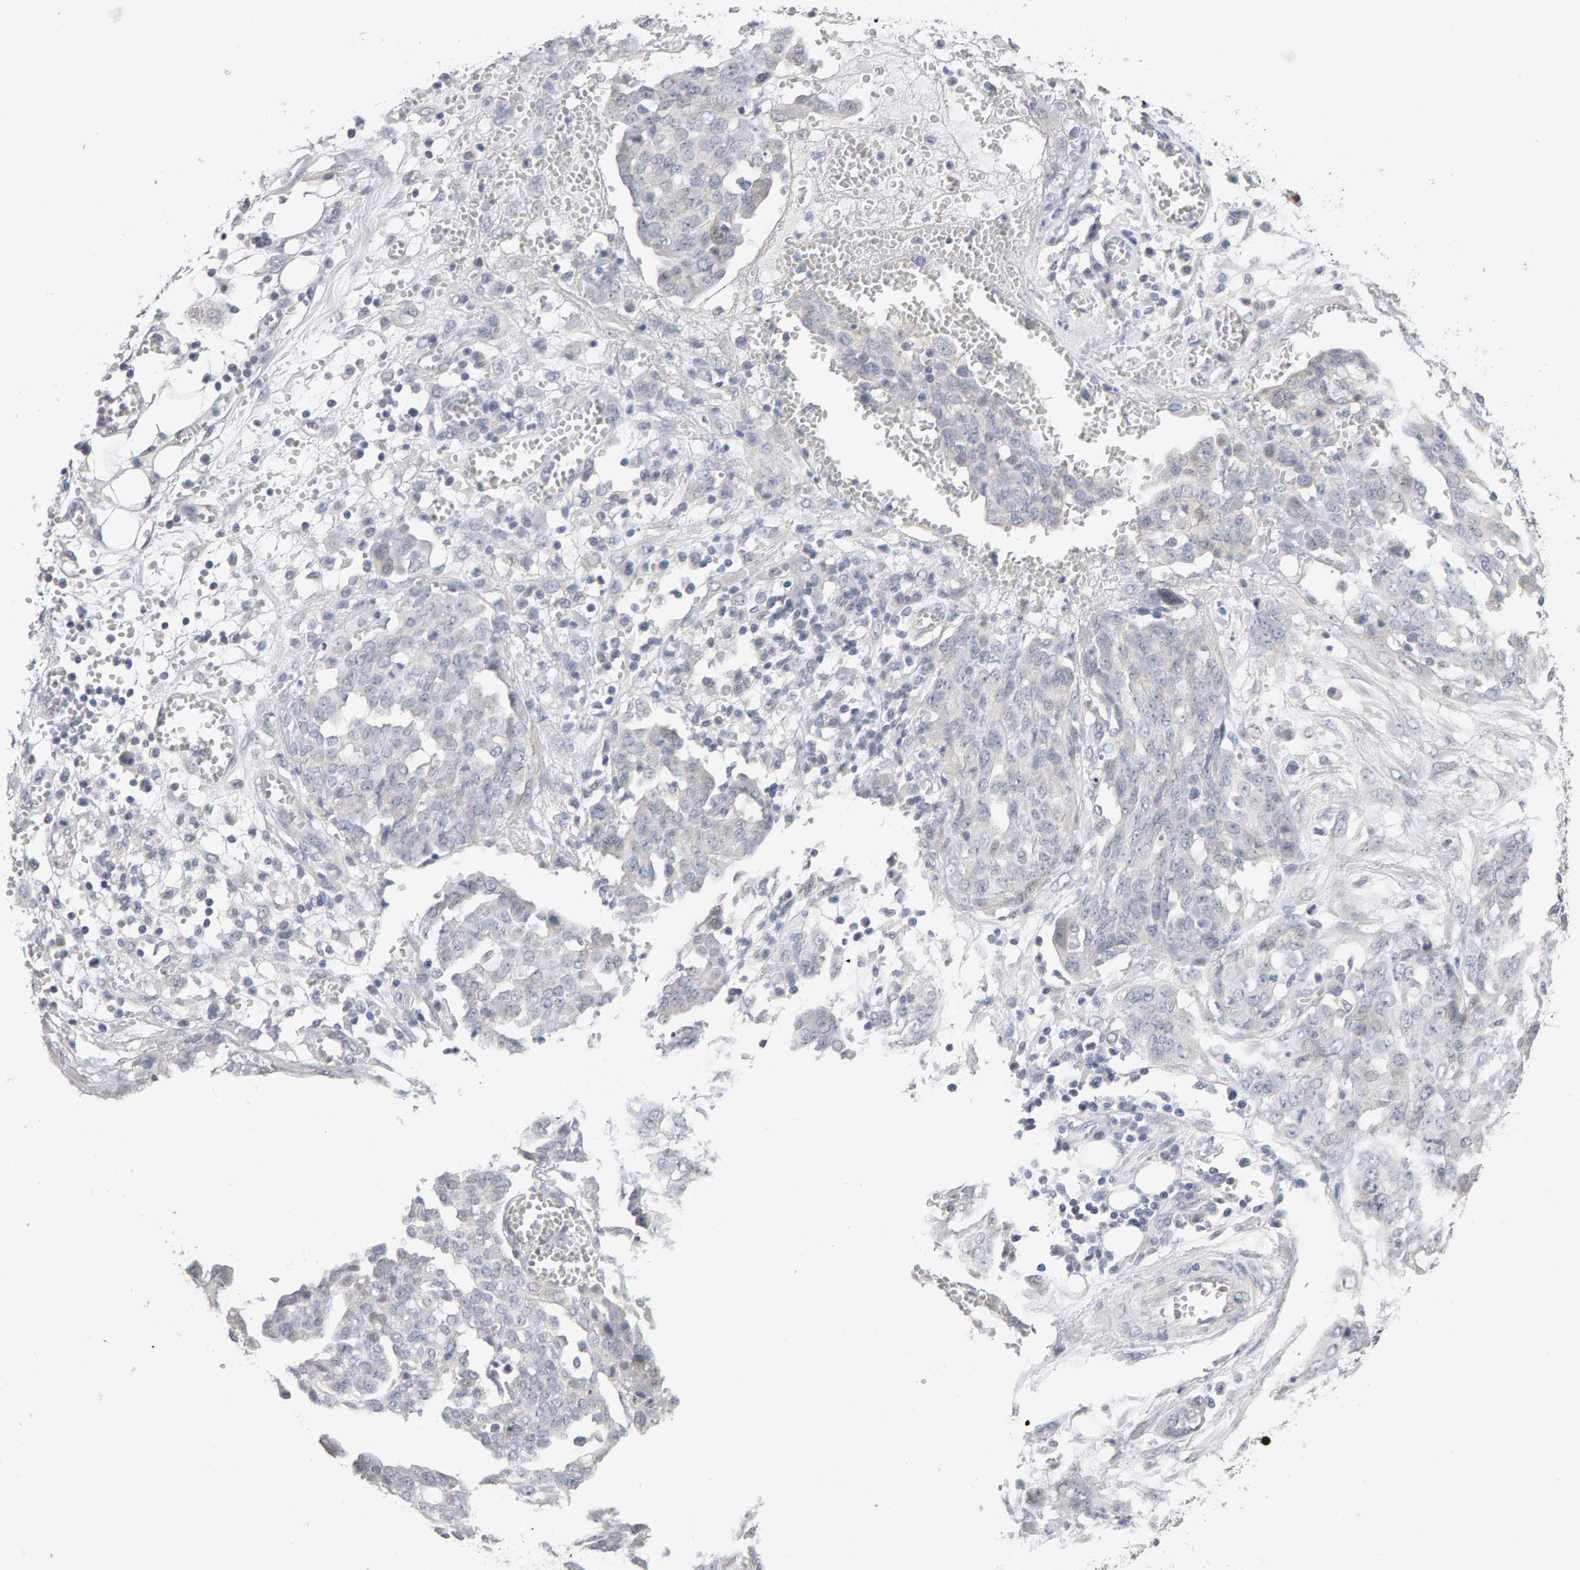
{"staining": {"intensity": "negative", "quantity": "none", "location": "none"}, "tissue": "ovarian cancer", "cell_type": "Tumor cells", "image_type": "cancer", "snomed": [{"axis": "morphology", "description": "Cystadenocarcinoma, serous, NOS"}, {"axis": "topography", "description": "Soft tissue"}, {"axis": "topography", "description": "Ovary"}], "caption": "Ovarian cancer was stained to show a protein in brown. There is no significant staining in tumor cells.", "gene": "HNF4A", "patient": {"sex": "female", "age": 57}}